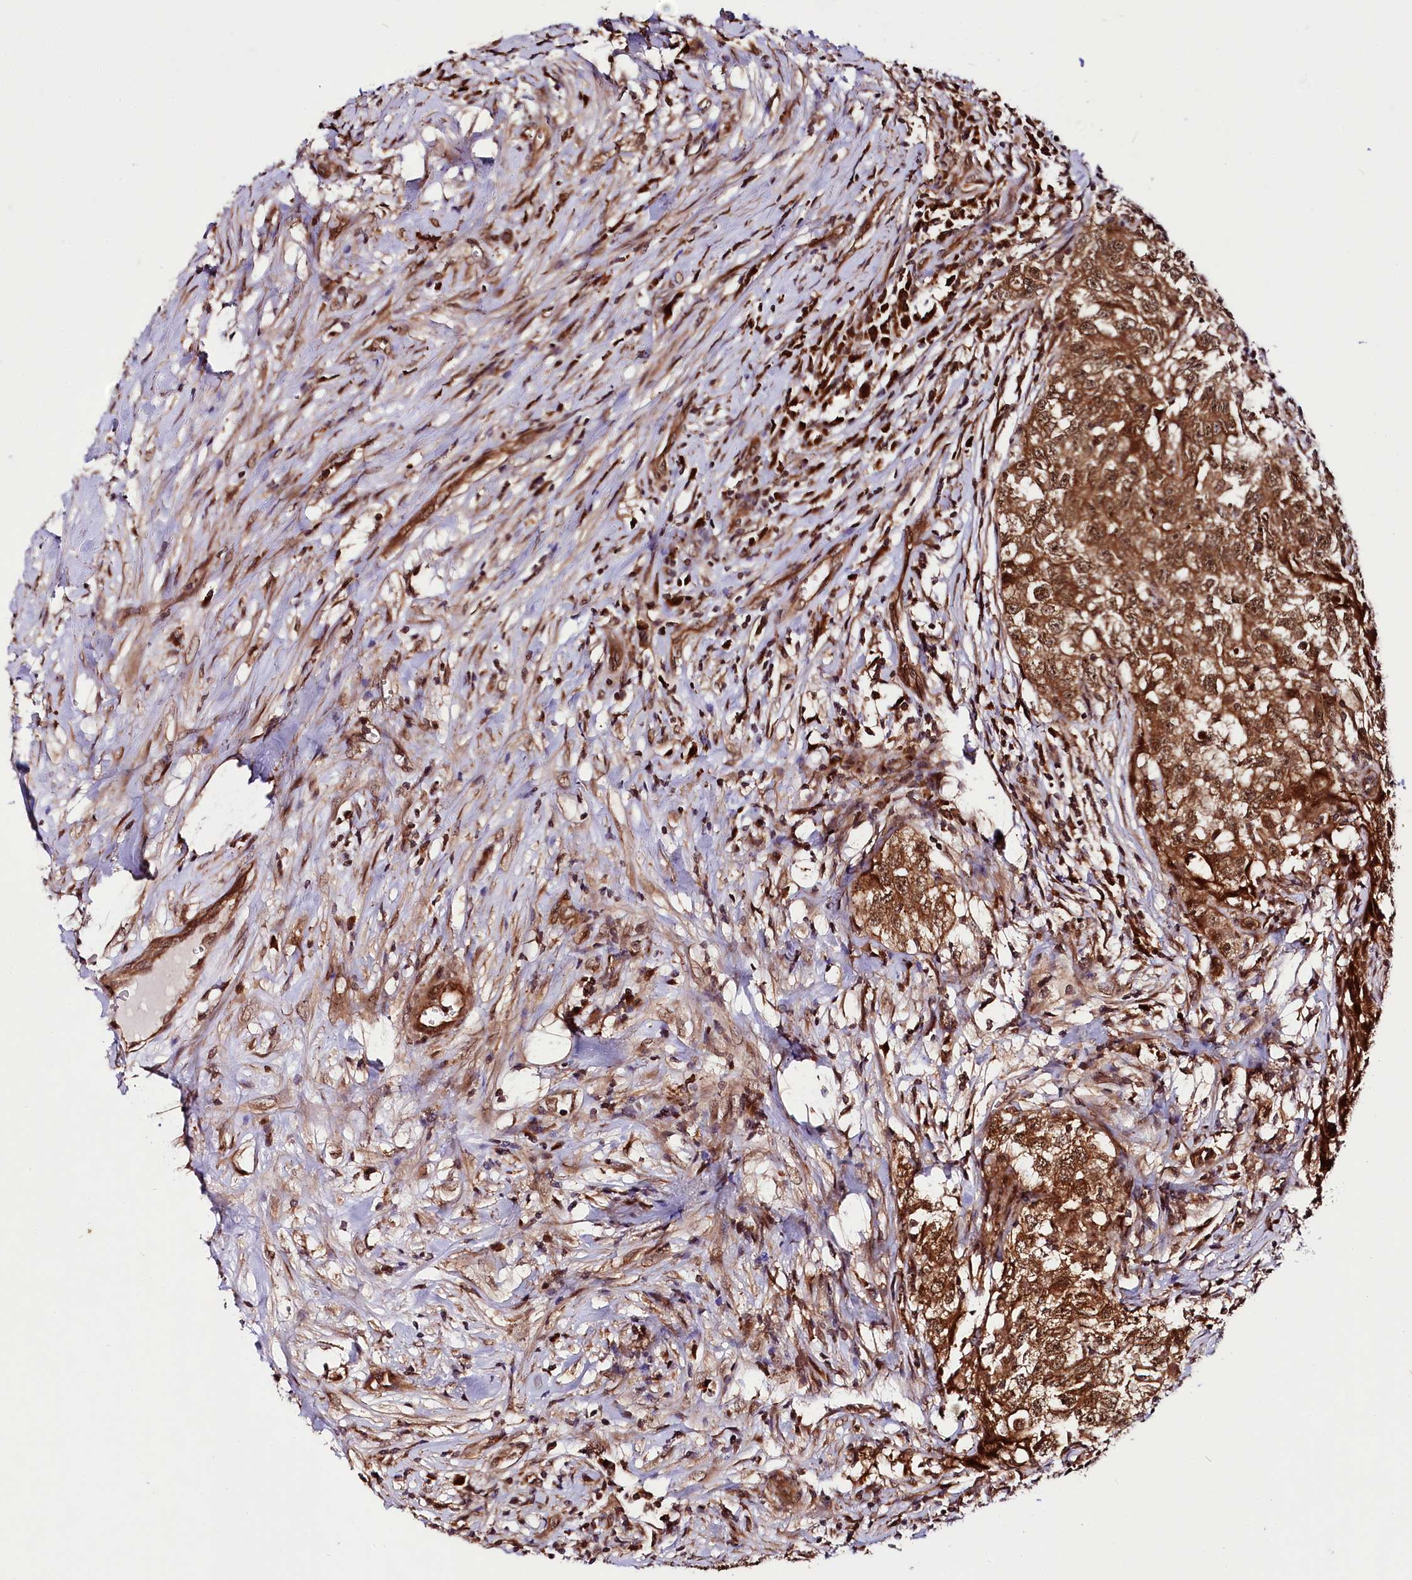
{"staining": {"intensity": "strong", "quantity": ">75%", "location": "cytoplasmic/membranous,nuclear"}, "tissue": "testis cancer", "cell_type": "Tumor cells", "image_type": "cancer", "snomed": [{"axis": "morphology", "description": "Seminoma, NOS"}, {"axis": "morphology", "description": "Carcinoma, Embryonal, NOS"}, {"axis": "topography", "description": "Testis"}], "caption": "This is an image of immunohistochemistry staining of testis cancer (embryonal carcinoma), which shows strong expression in the cytoplasmic/membranous and nuclear of tumor cells.", "gene": "UBE3A", "patient": {"sex": "male", "age": 43}}